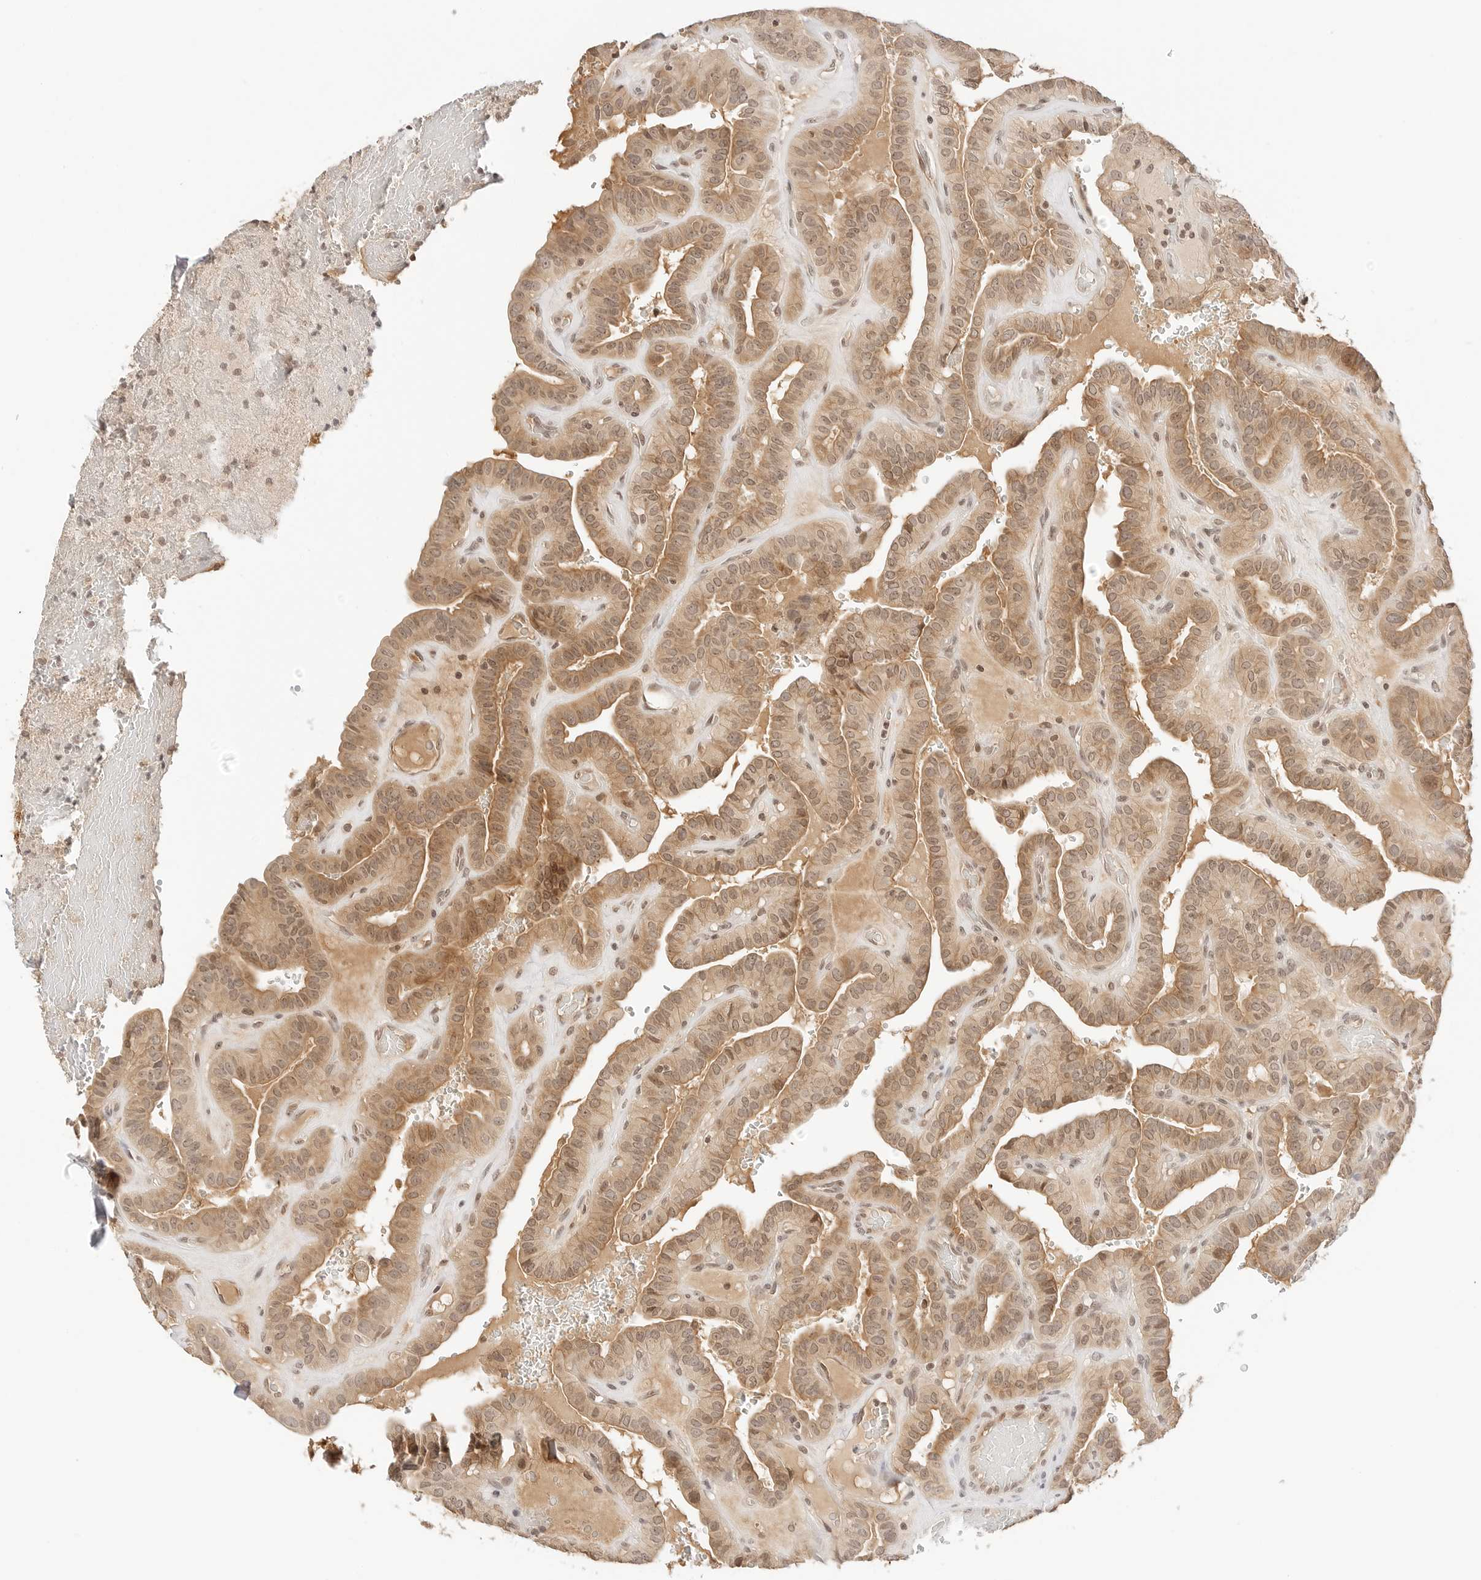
{"staining": {"intensity": "moderate", "quantity": ">75%", "location": "cytoplasmic/membranous,nuclear"}, "tissue": "thyroid cancer", "cell_type": "Tumor cells", "image_type": "cancer", "snomed": [{"axis": "morphology", "description": "Papillary adenocarcinoma, NOS"}, {"axis": "topography", "description": "Thyroid gland"}], "caption": "The micrograph reveals a brown stain indicating the presence of a protein in the cytoplasmic/membranous and nuclear of tumor cells in papillary adenocarcinoma (thyroid). (brown staining indicates protein expression, while blue staining denotes nuclei).", "gene": "SEPTIN4", "patient": {"sex": "male", "age": 77}}